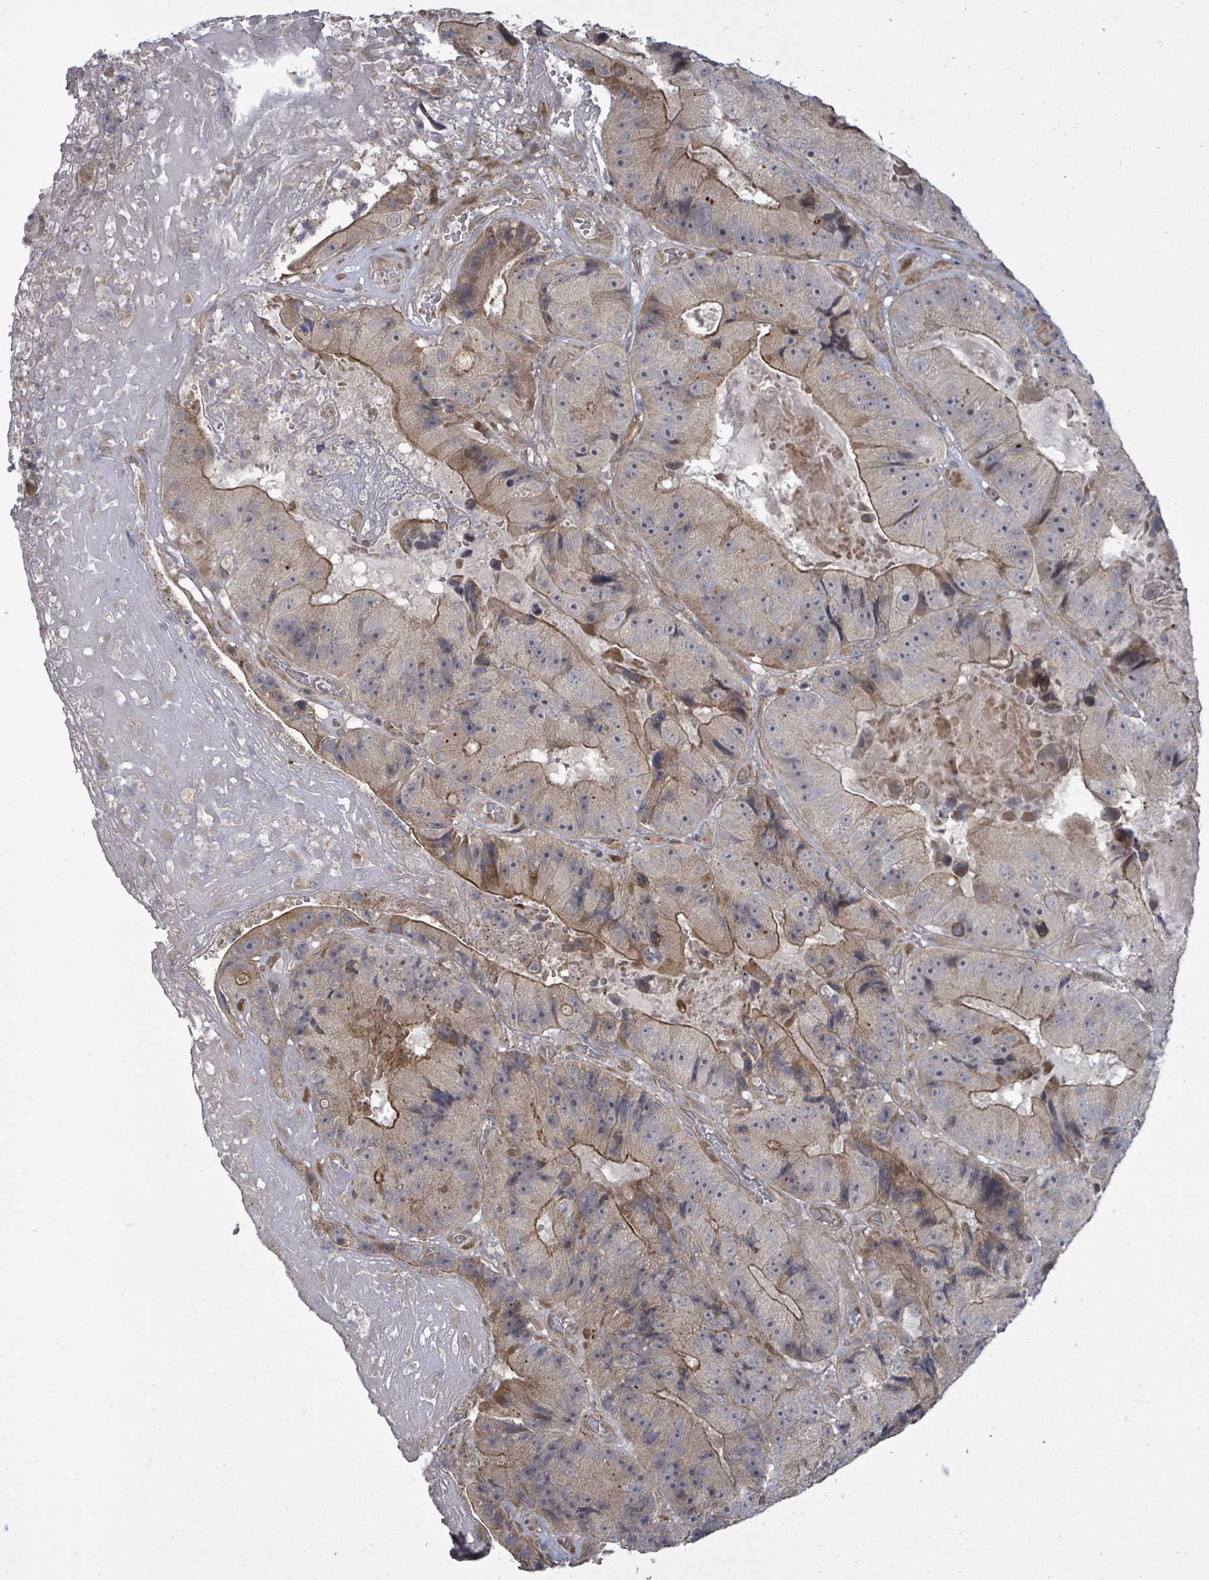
{"staining": {"intensity": "moderate", "quantity": "<25%", "location": "cytoplasmic/membranous"}, "tissue": "colorectal cancer", "cell_type": "Tumor cells", "image_type": "cancer", "snomed": [{"axis": "morphology", "description": "Adenocarcinoma, NOS"}, {"axis": "topography", "description": "Colon"}], "caption": "A photomicrograph showing moderate cytoplasmic/membranous positivity in about <25% of tumor cells in colorectal adenocarcinoma, as visualized by brown immunohistochemical staining.", "gene": "KRTAP27-1", "patient": {"sex": "female", "age": 86}}